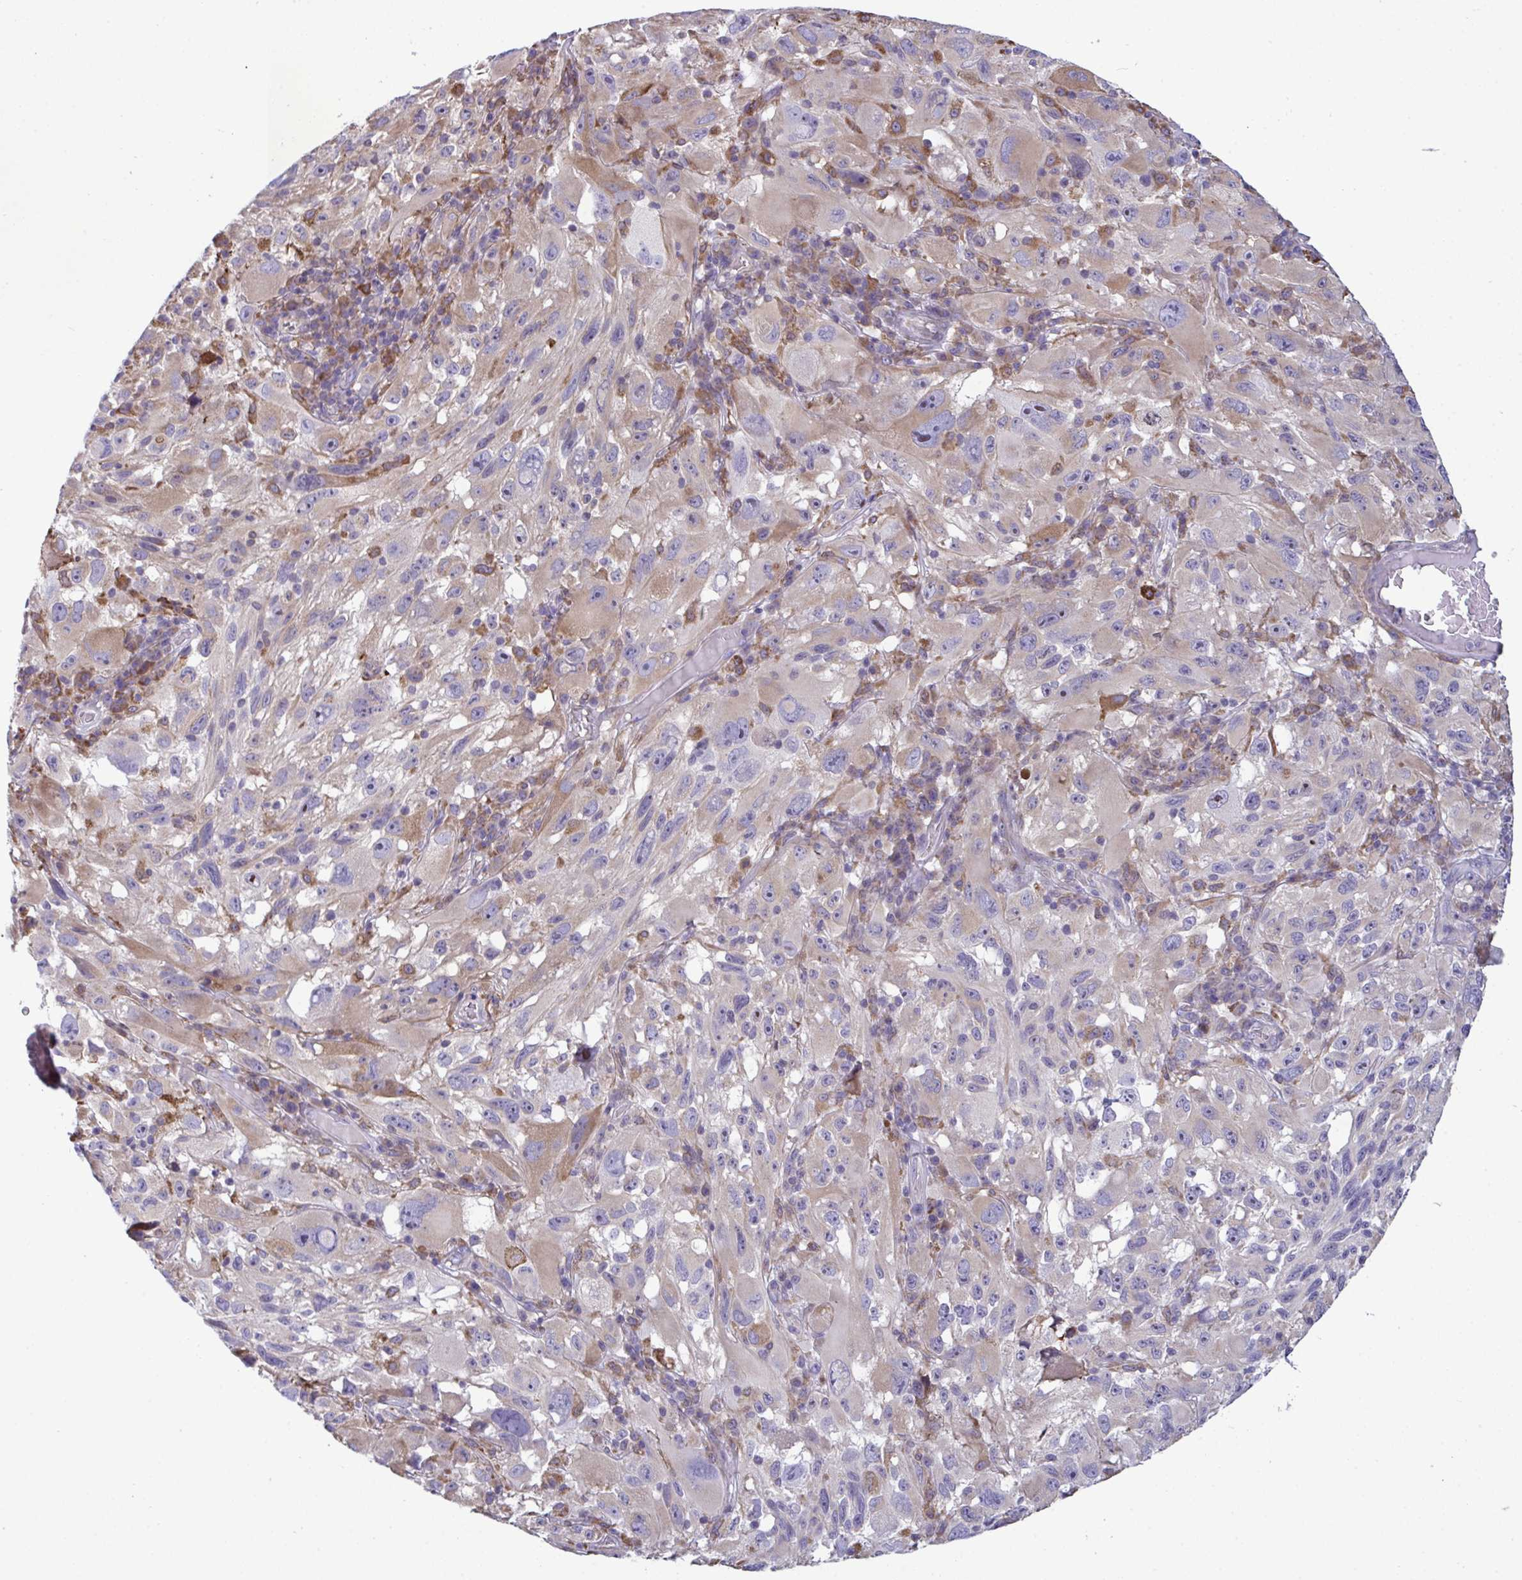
{"staining": {"intensity": "negative", "quantity": "none", "location": "none"}, "tissue": "melanoma", "cell_type": "Tumor cells", "image_type": "cancer", "snomed": [{"axis": "morphology", "description": "Malignant melanoma, NOS"}, {"axis": "topography", "description": "Skin"}], "caption": "DAB (3,3'-diaminobenzidine) immunohistochemical staining of human malignant melanoma displays no significant staining in tumor cells. The staining was performed using DAB to visualize the protein expression in brown, while the nuclei were stained in blue with hematoxylin (Magnification: 20x).", "gene": "MYMK", "patient": {"sex": "female", "age": 71}}